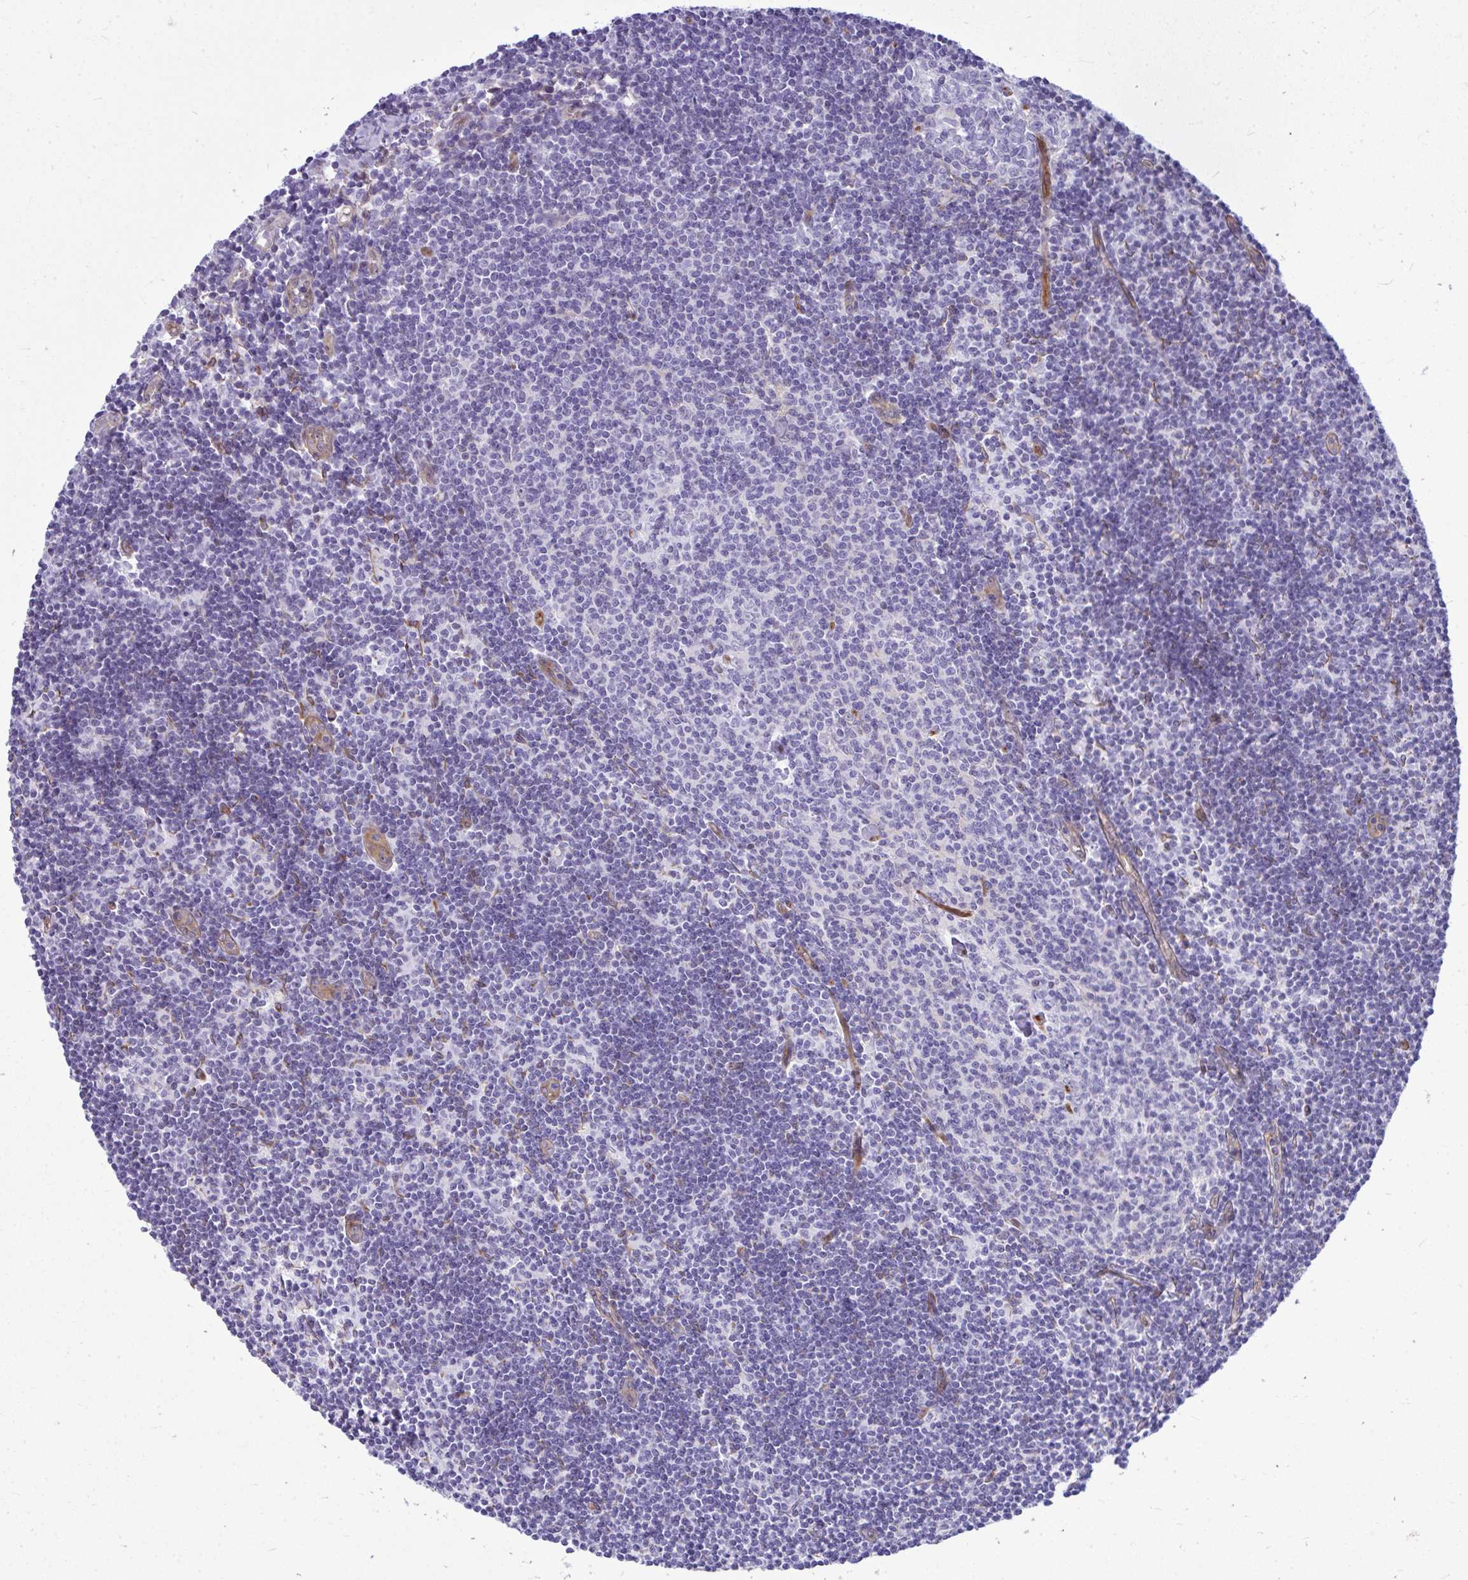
{"staining": {"intensity": "negative", "quantity": "none", "location": "none"}, "tissue": "lymph node", "cell_type": "Germinal center cells", "image_type": "normal", "snomed": [{"axis": "morphology", "description": "Normal tissue, NOS"}, {"axis": "topography", "description": "Lymph node"}], "caption": "DAB (3,3'-diaminobenzidine) immunohistochemical staining of normal human lymph node displays no significant staining in germinal center cells.", "gene": "LIMS2", "patient": {"sex": "female", "age": 31}}